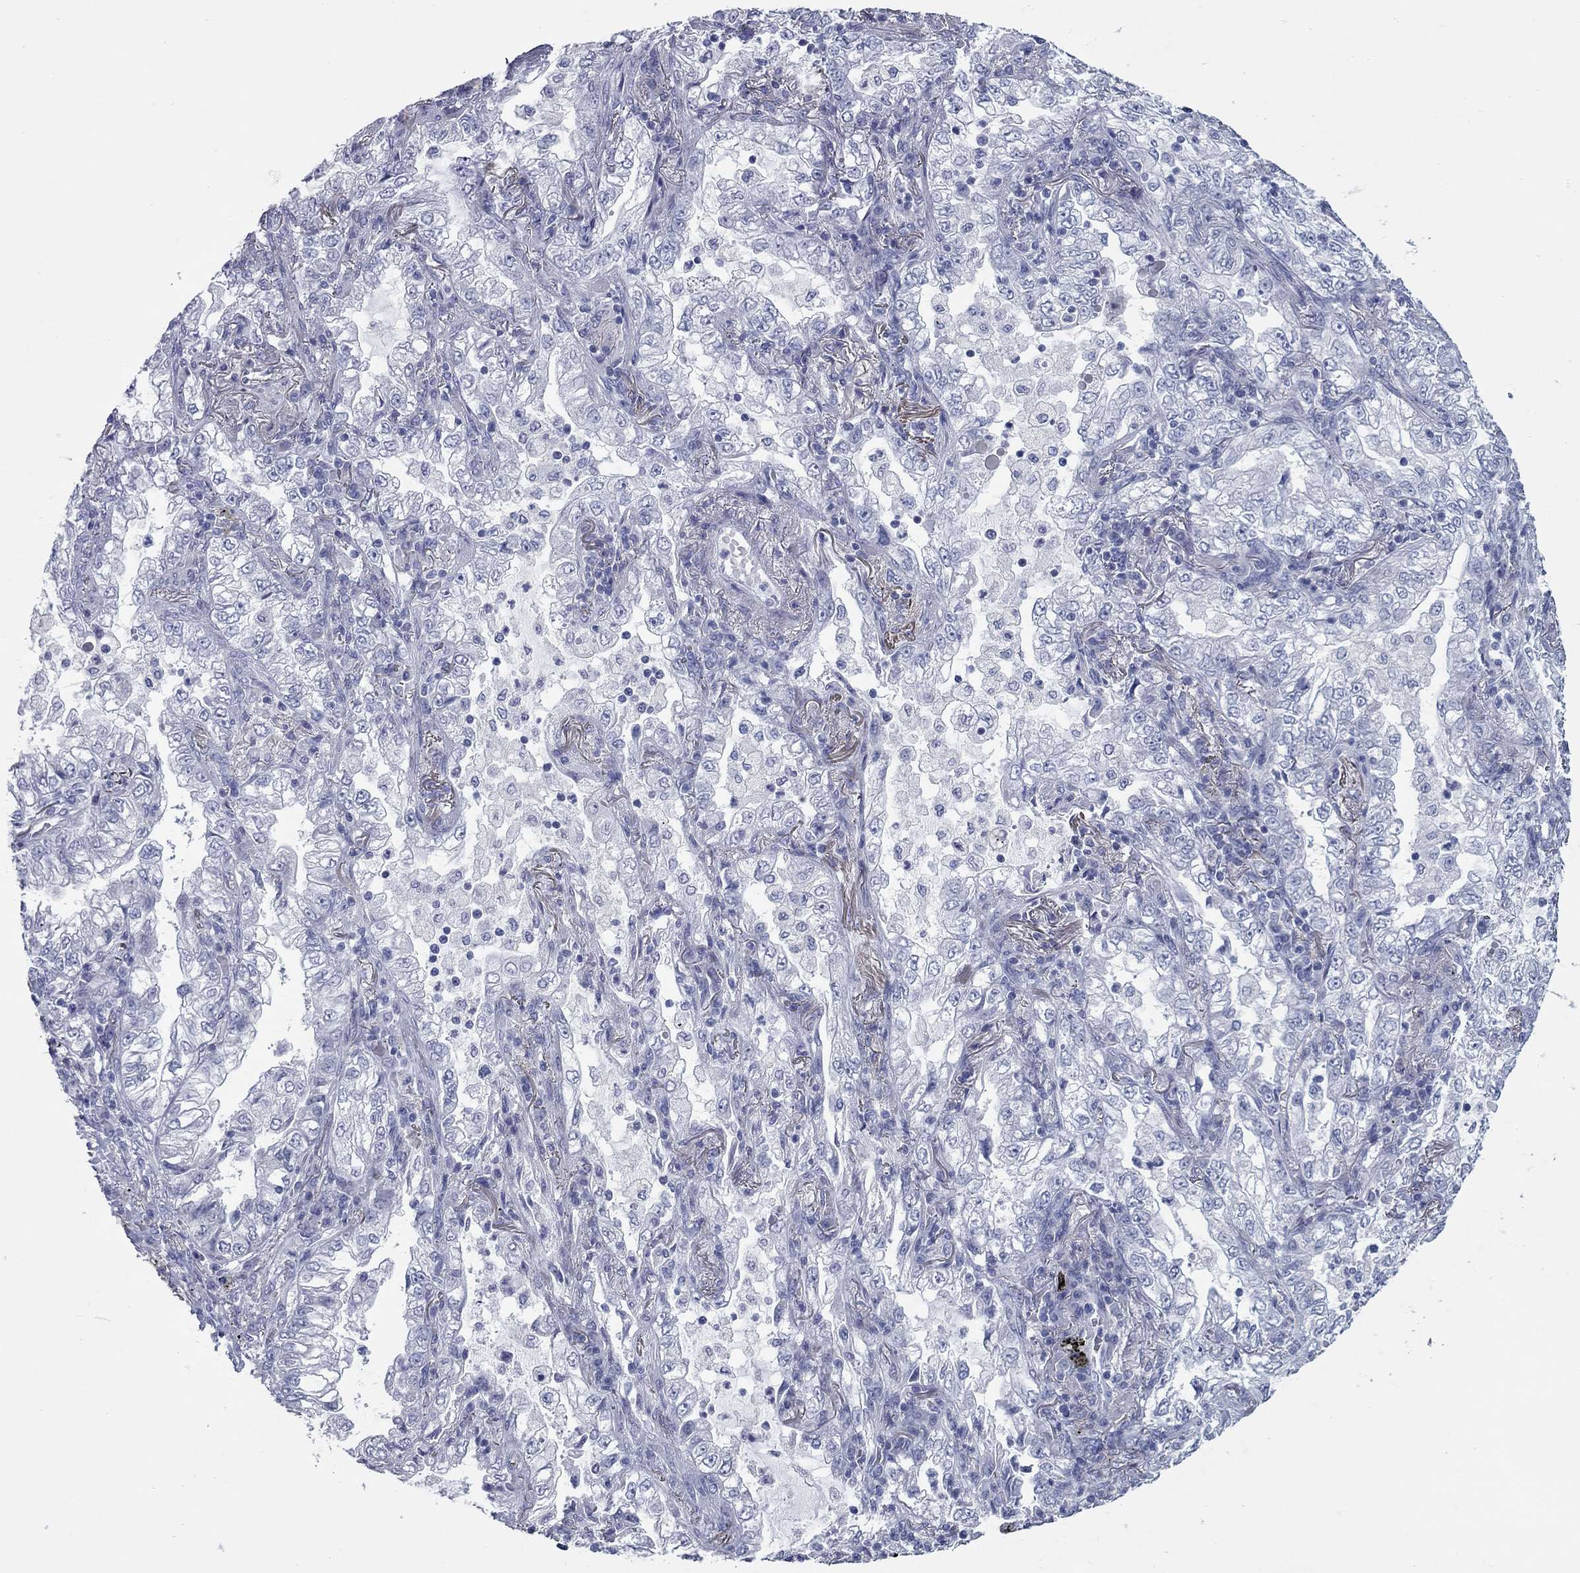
{"staining": {"intensity": "negative", "quantity": "none", "location": "none"}, "tissue": "lung cancer", "cell_type": "Tumor cells", "image_type": "cancer", "snomed": [{"axis": "morphology", "description": "Adenocarcinoma, NOS"}, {"axis": "topography", "description": "Lung"}], "caption": "IHC photomicrograph of human lung cancer stained for a protein (brown), which reveals no staining in tumor cells.", "gene": "KIRREL2", "patient": {"sex": "female", "age": 73}}